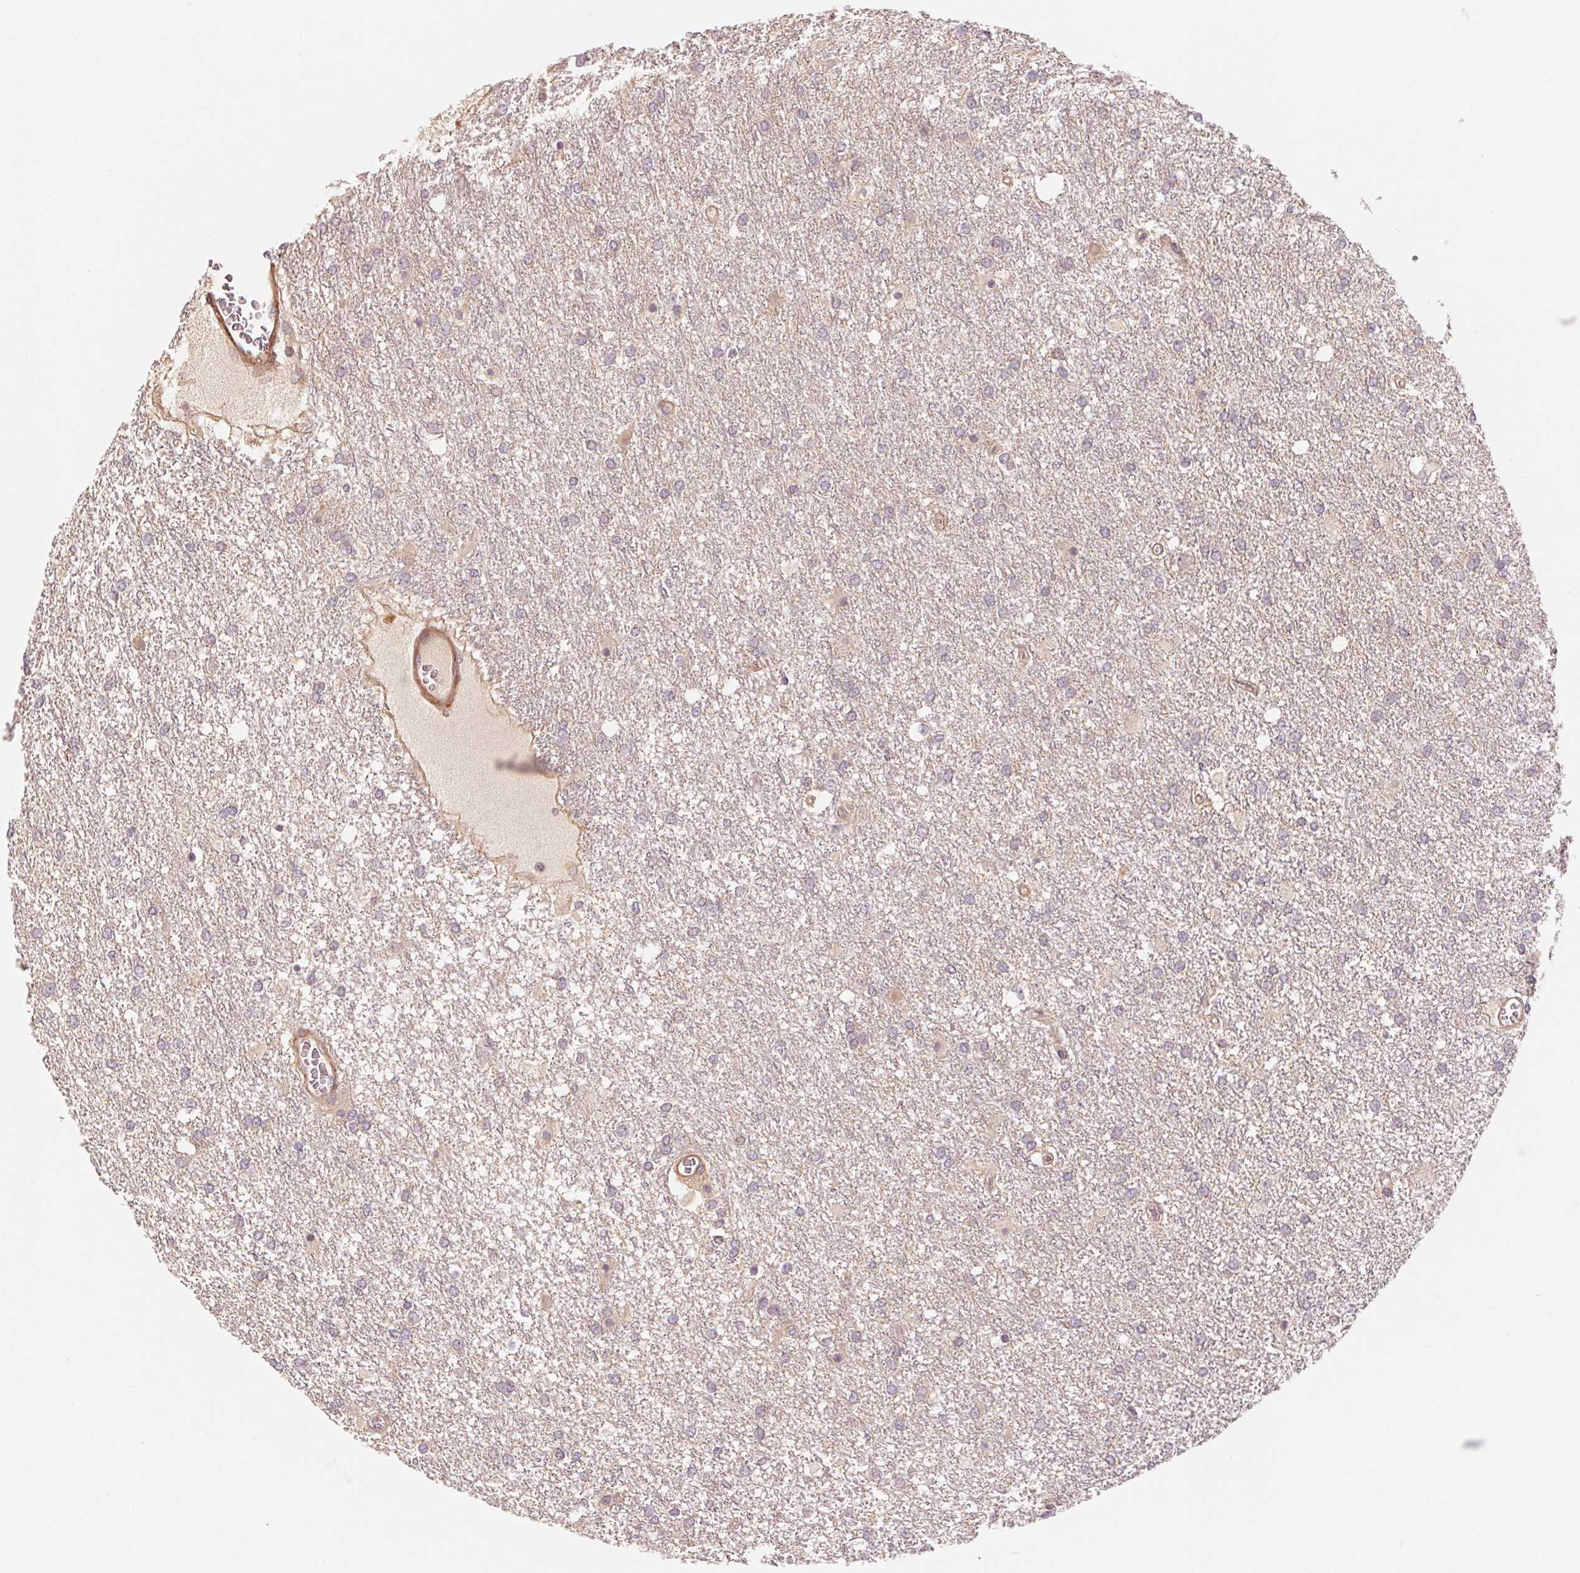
{"staining": {"intensity": "weak", "quantity": "<25%", "location": "cytoplasmic/membranous"}, "tissue": "glioma", "cell_type": "Tumor cells", "image_type": "cancer", "snomed": [{"axis": "morphology", "description": "Glioma, malignant, High grade"}, {"axis": "topography", "description": "Brain"}], "caption": "IHC of human malignant high-grade glioma reveals no expression in tumor cells.", "gene": "CCDC112", "patient": {"sex": "female", "age": 61}}